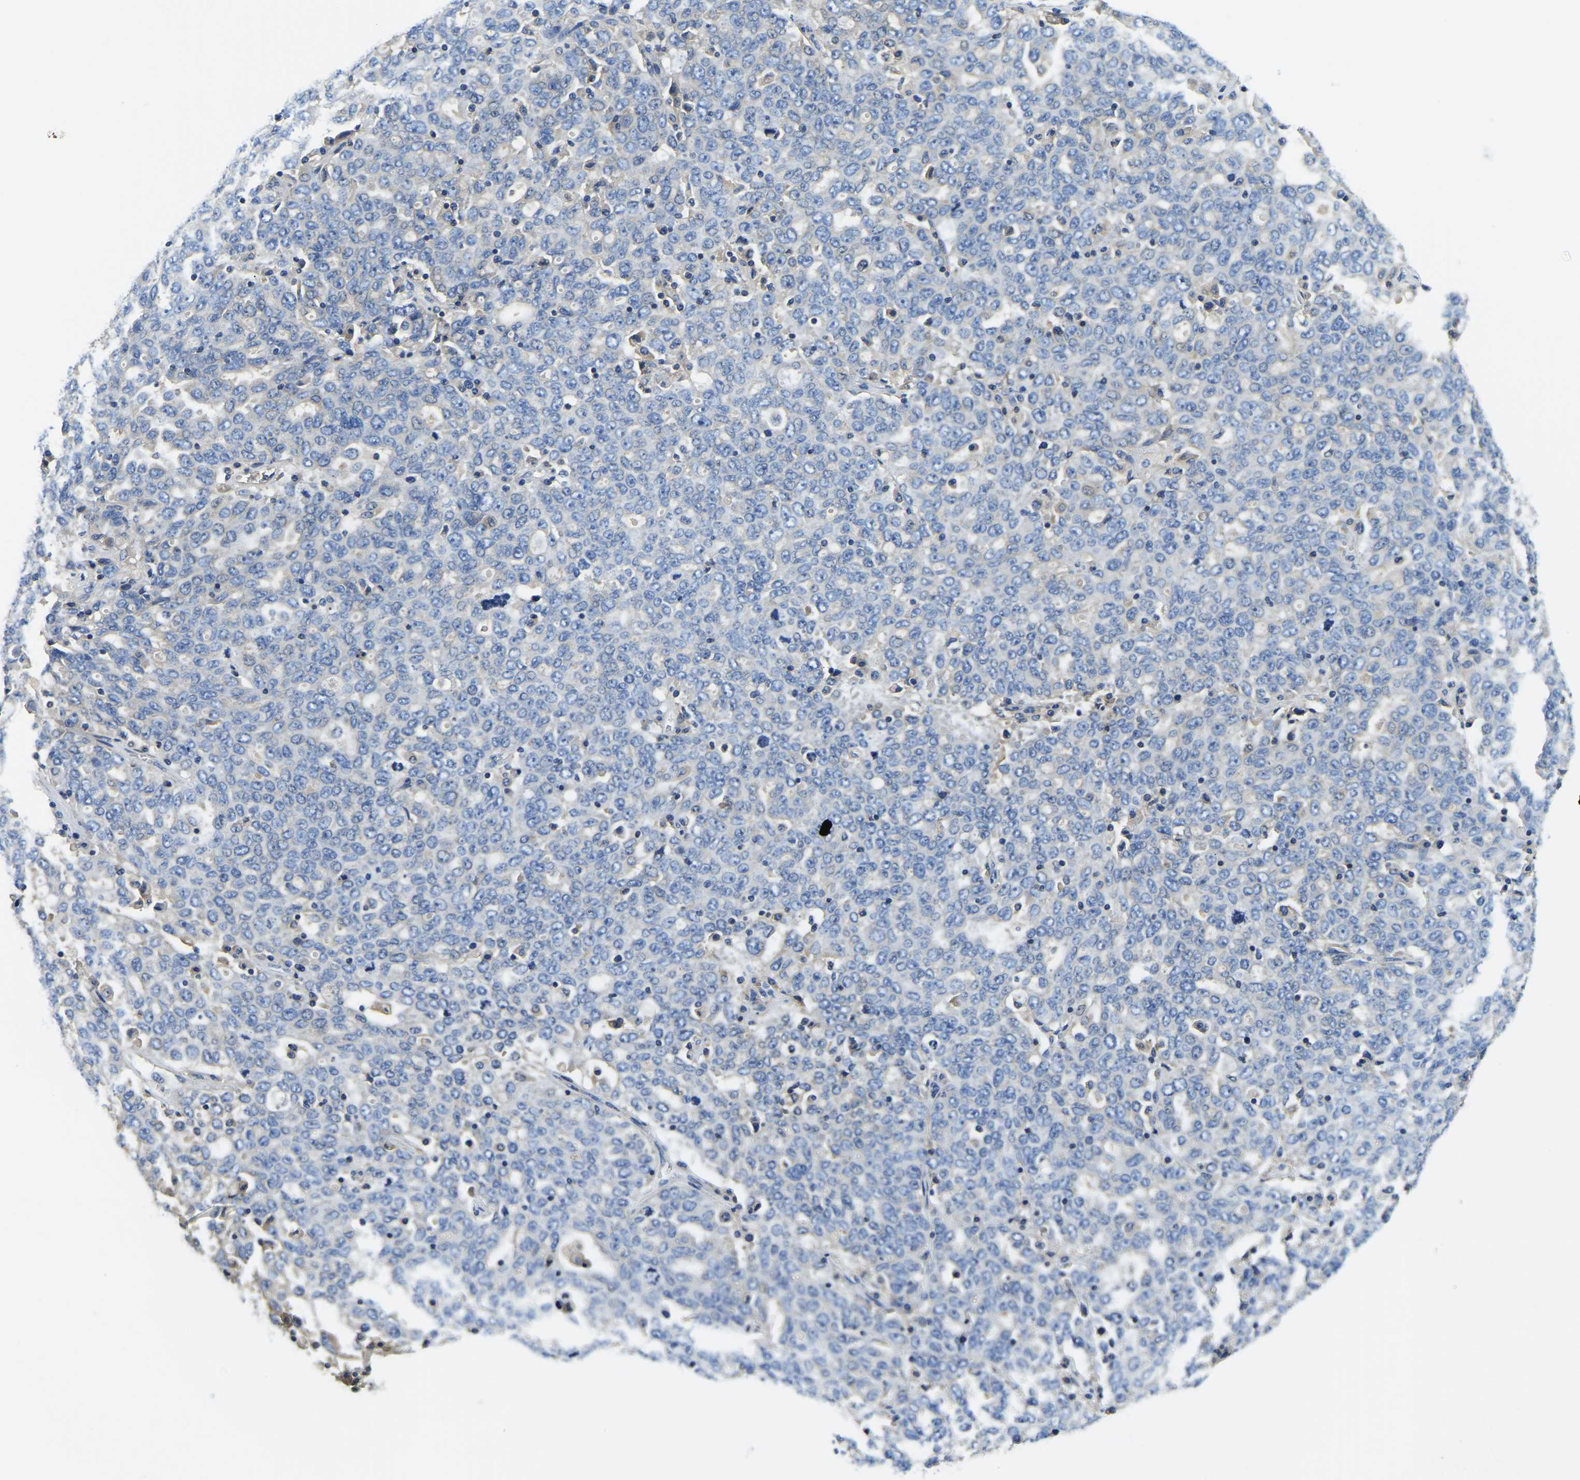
{"staining": {"intensity": "negative", "quantity": "none", "location": "none"}, "tissue": "ovarian cancer", "cell_type": "Tumor cells", "image_type": "cancer", "snomed": [{"axis": "morphology", "description": "Carcinoma, endometroid"}, {"axis": "topography", "description": "Ovary"}], "caption": "Immunohistochemistry of ovarian cancer exhibits no positivity in tumor cells. (IHC, brightfield microscopy, high magnification).", "gene": "STAT2", "patient": {"sex": "female", "age": 62}}